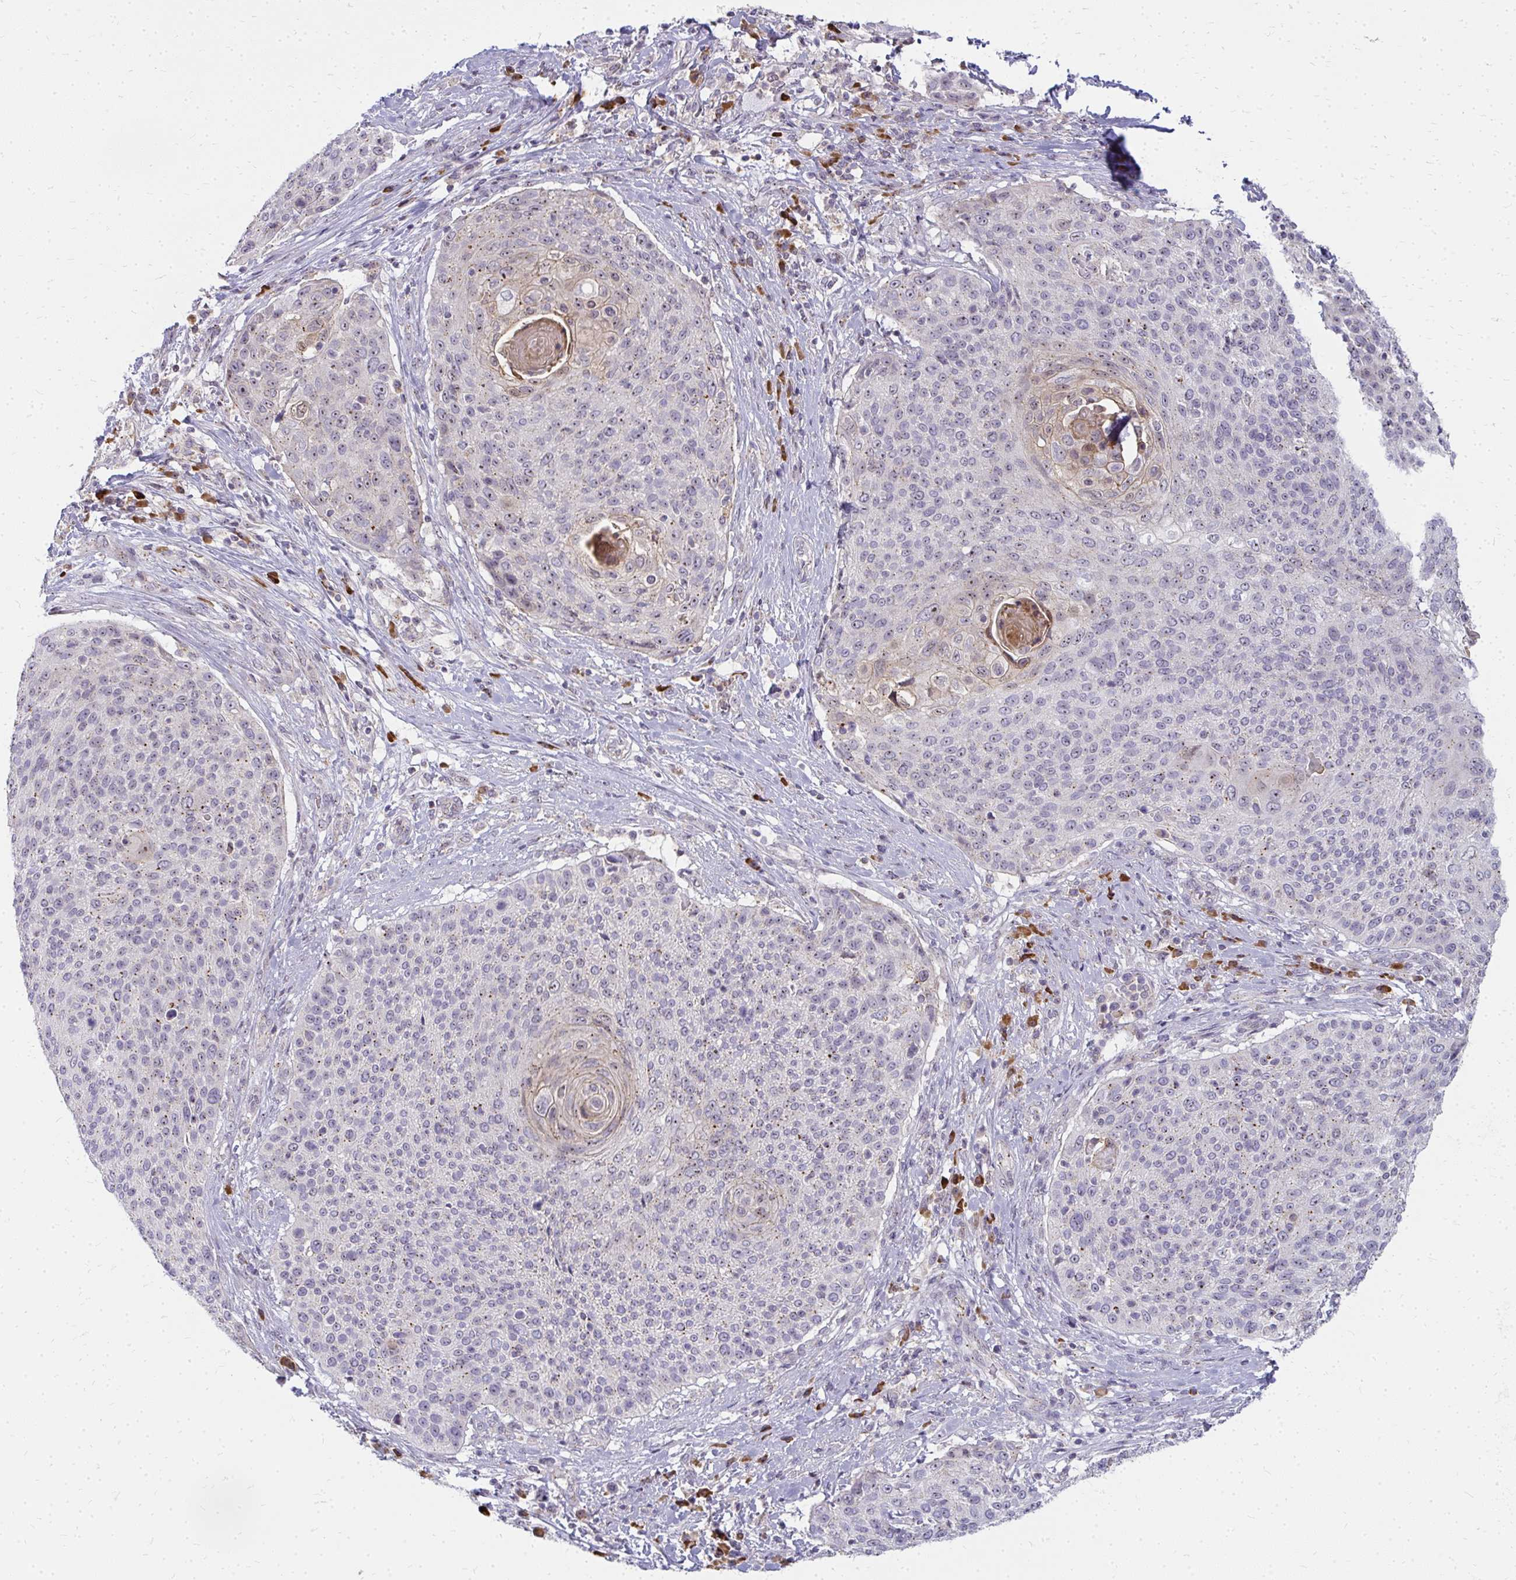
{"staining": {"intensity": "weak", "quantity": "<25%", "location": "cytoplasmic/membranous"}, "tissue": "cervical cancer", "cell_type": "Tumor cells", "image_type": "cancer", "snomed": [{"axis": "morphology", "description": "Squamous cell carcinoma, NOS"}, {"axis": "topography", "description": "Cervix"}], "caption": "High power microscopy histopathology image of an IHC micrograph of squamous cell carcinoma (cervical), revealing no significant positivity in tumor cells.", "gene": "FAM9A", "patient": {"sex": "female", "age": 31}}